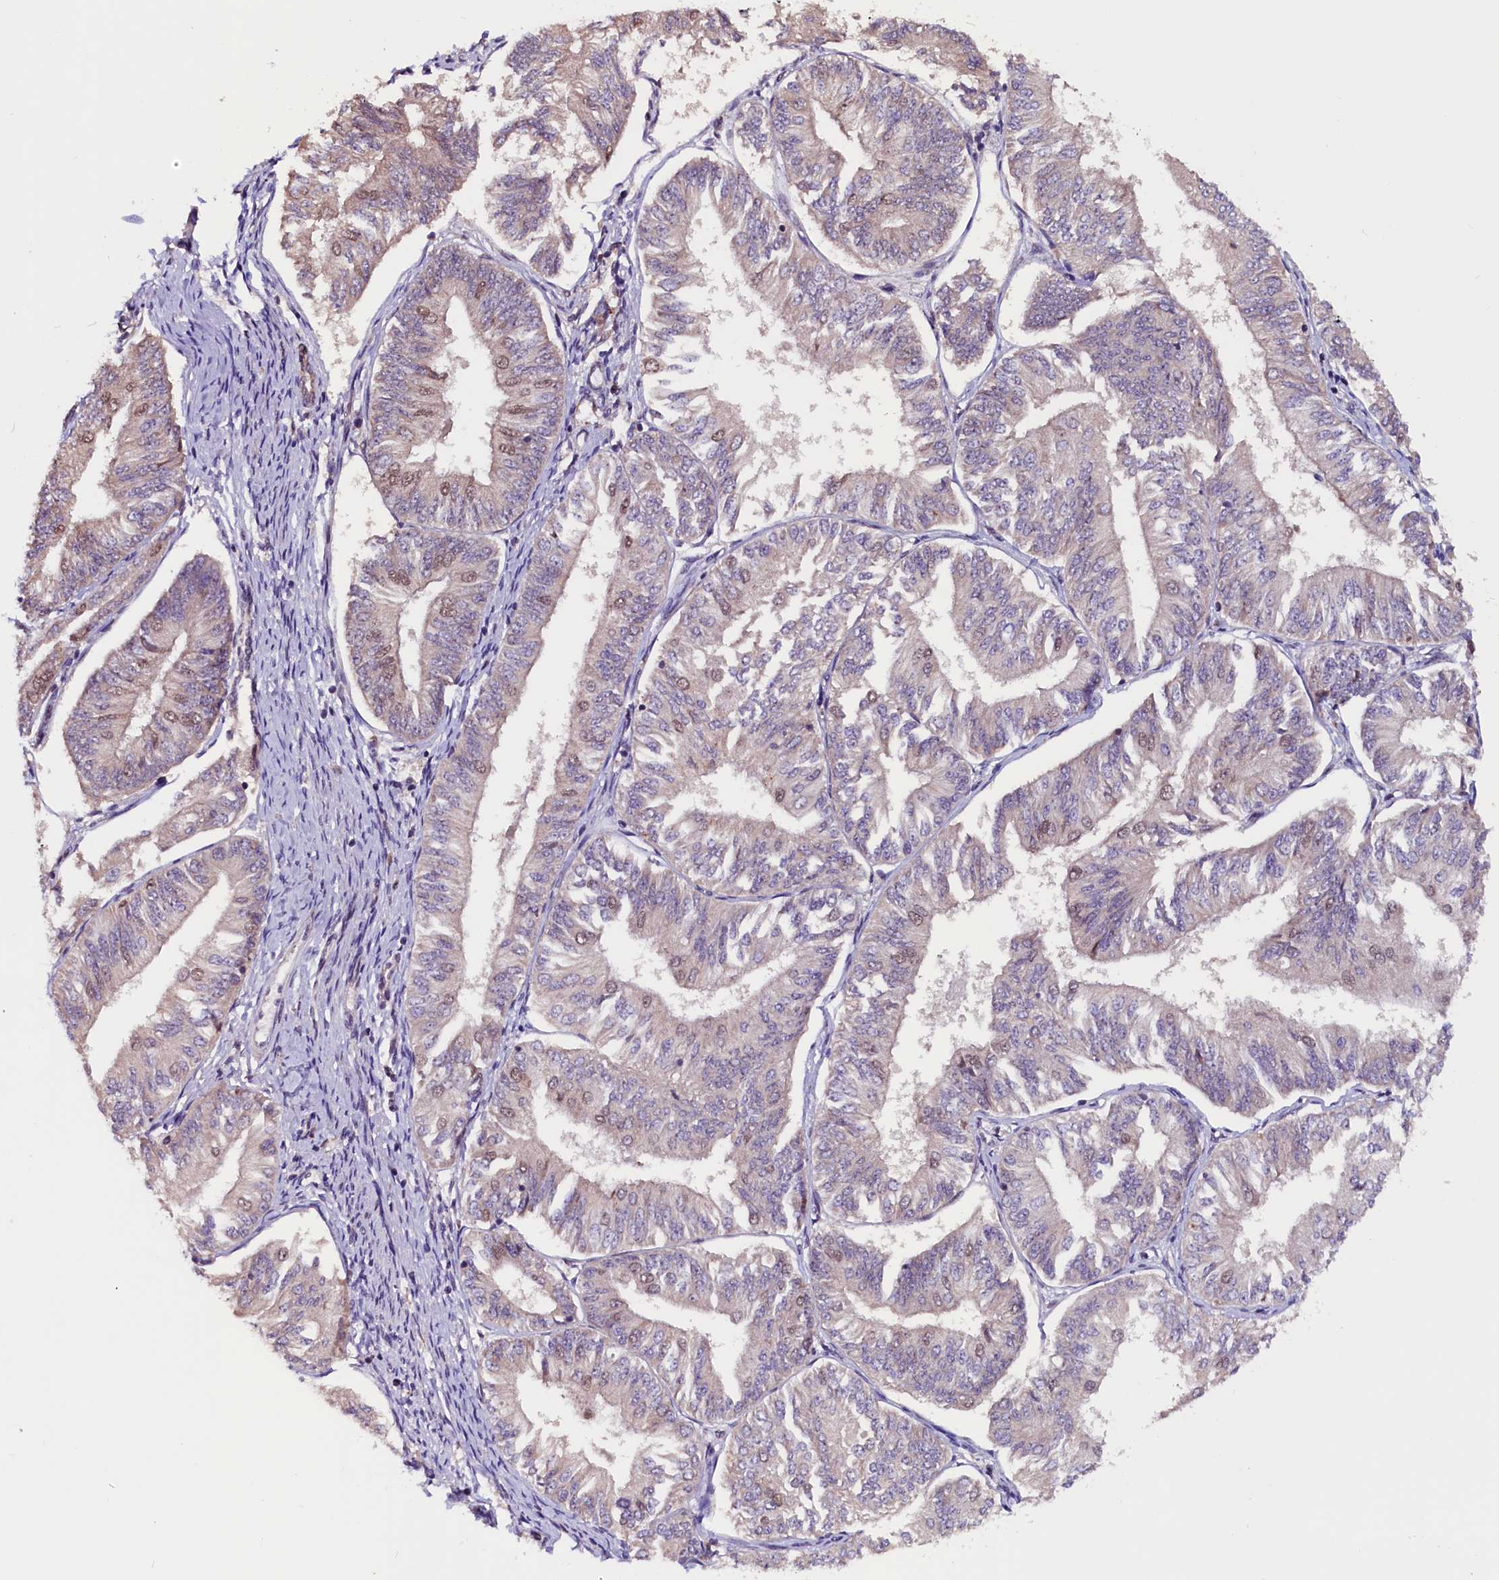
{"staining": {"intensity": "weak", "quantity": "<25%", "location": "nuclear"}, "tissue": "endometrial cancer", "cell_type": "Tumor cells", "image_type": "cancer", "snomed": [{"axis": "morphology", "description": "Adenocarcinoma, NOS"}, {"axis": "topography", "description": "Endometrium"}], "caption": "Tumor cells are negative for protein expression in human endometrial adenocarcinoma.", "gene": "RNMT", "patient": {"sex": "female", "age": 58}}